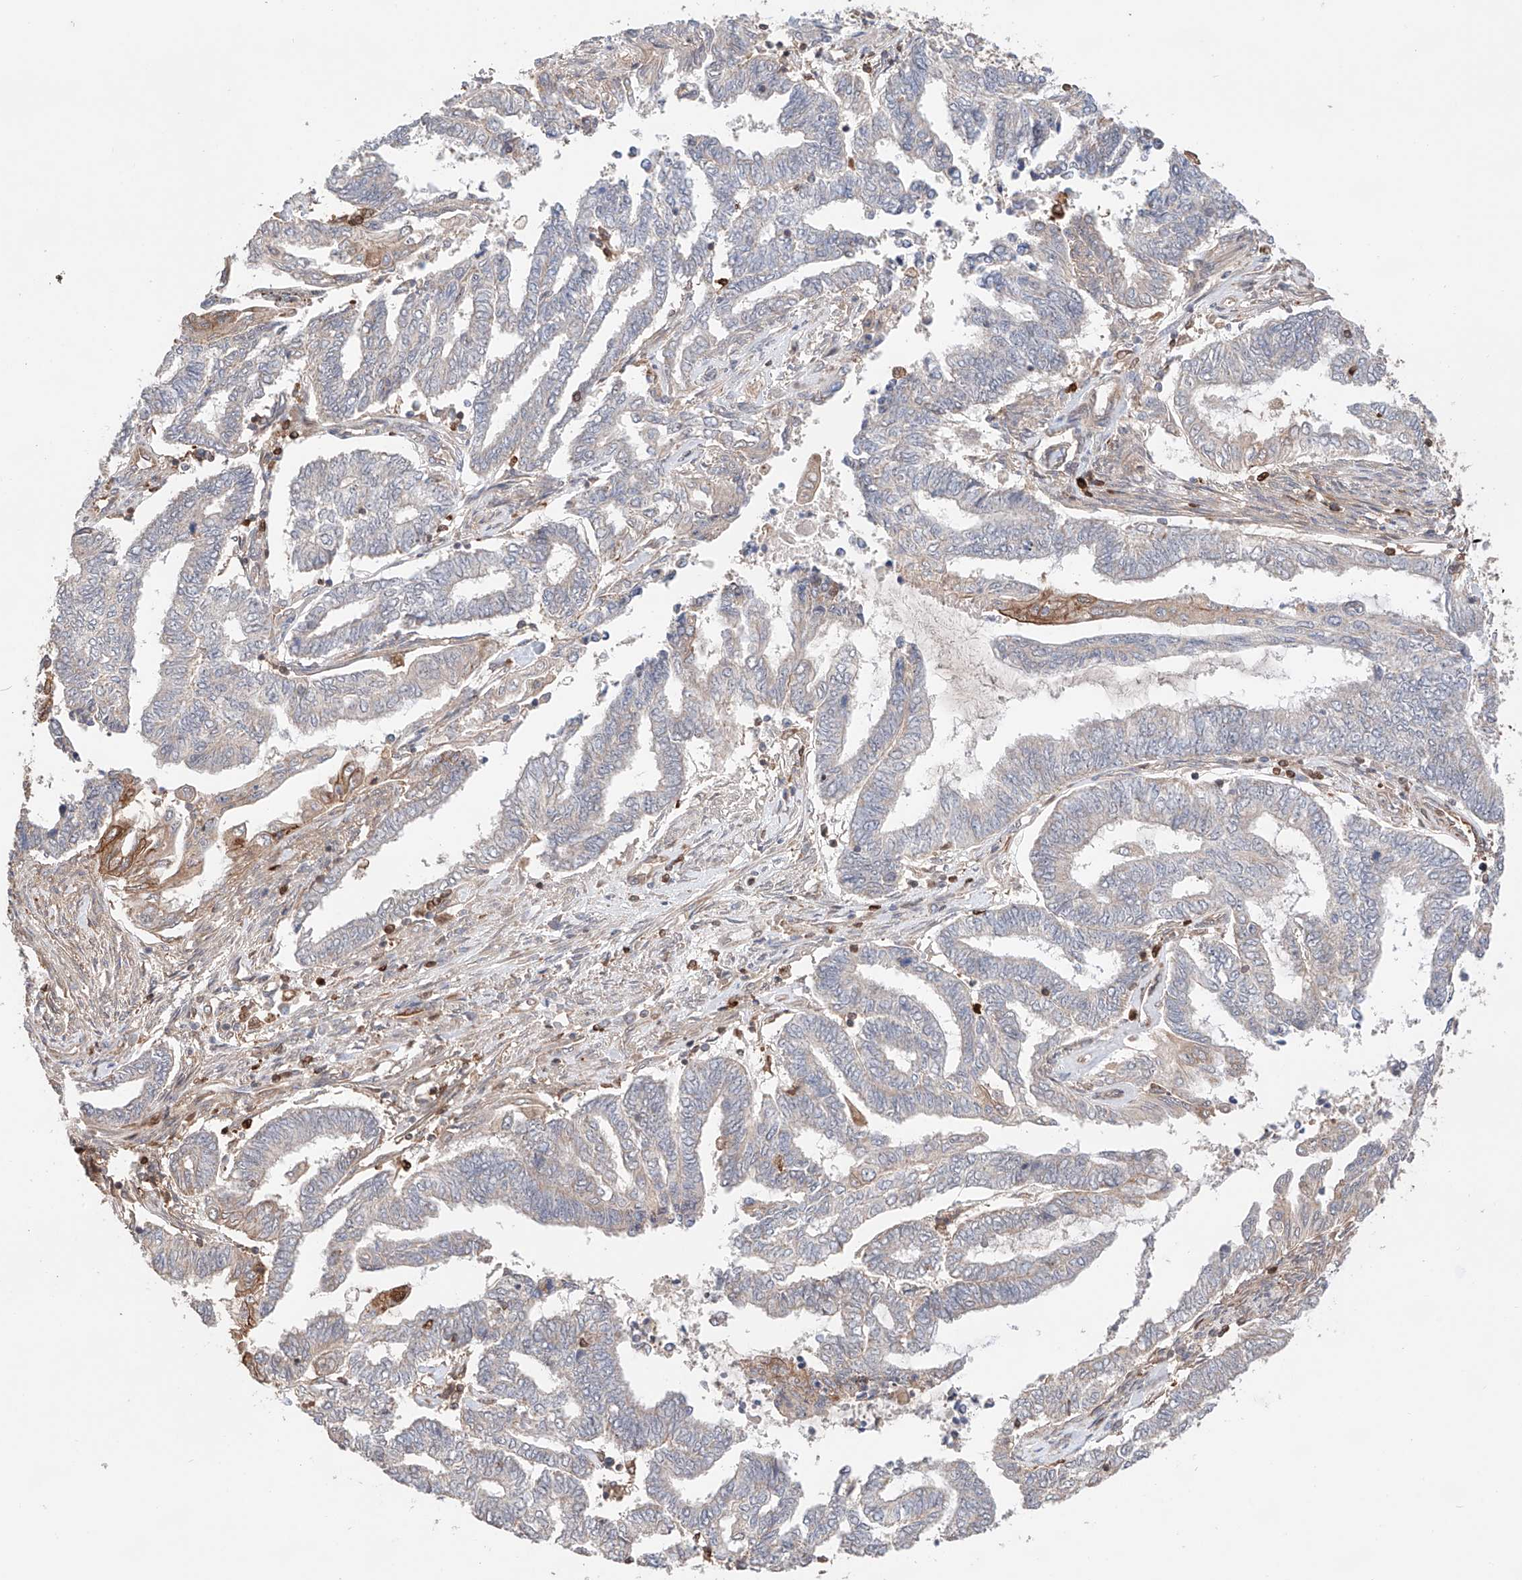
{"staining": {"intensity": "moderate", "quantity": "<25%", "location": "cytoplasmic/membranous"}, "tissue": "endometrial cancer", "cell_type": "Tumor cells", "image_type": "cancer", "snomed": [{"axis": "morphology", "description": "Adenocarcinoma, NOS"}, {"axis": "topography", "description": "Uterus"}, {"axis": "topography", "description": "Endometrium"}], "caption": "Immunohistochemistry (IHC) of human endometrial adenocarcinoma shows low levels of moderate cytoplasmic/membranous staining in about <25% of tumor cells.", "gene": "IGSF22", "patient": {"sex": "female", "age": 70}}